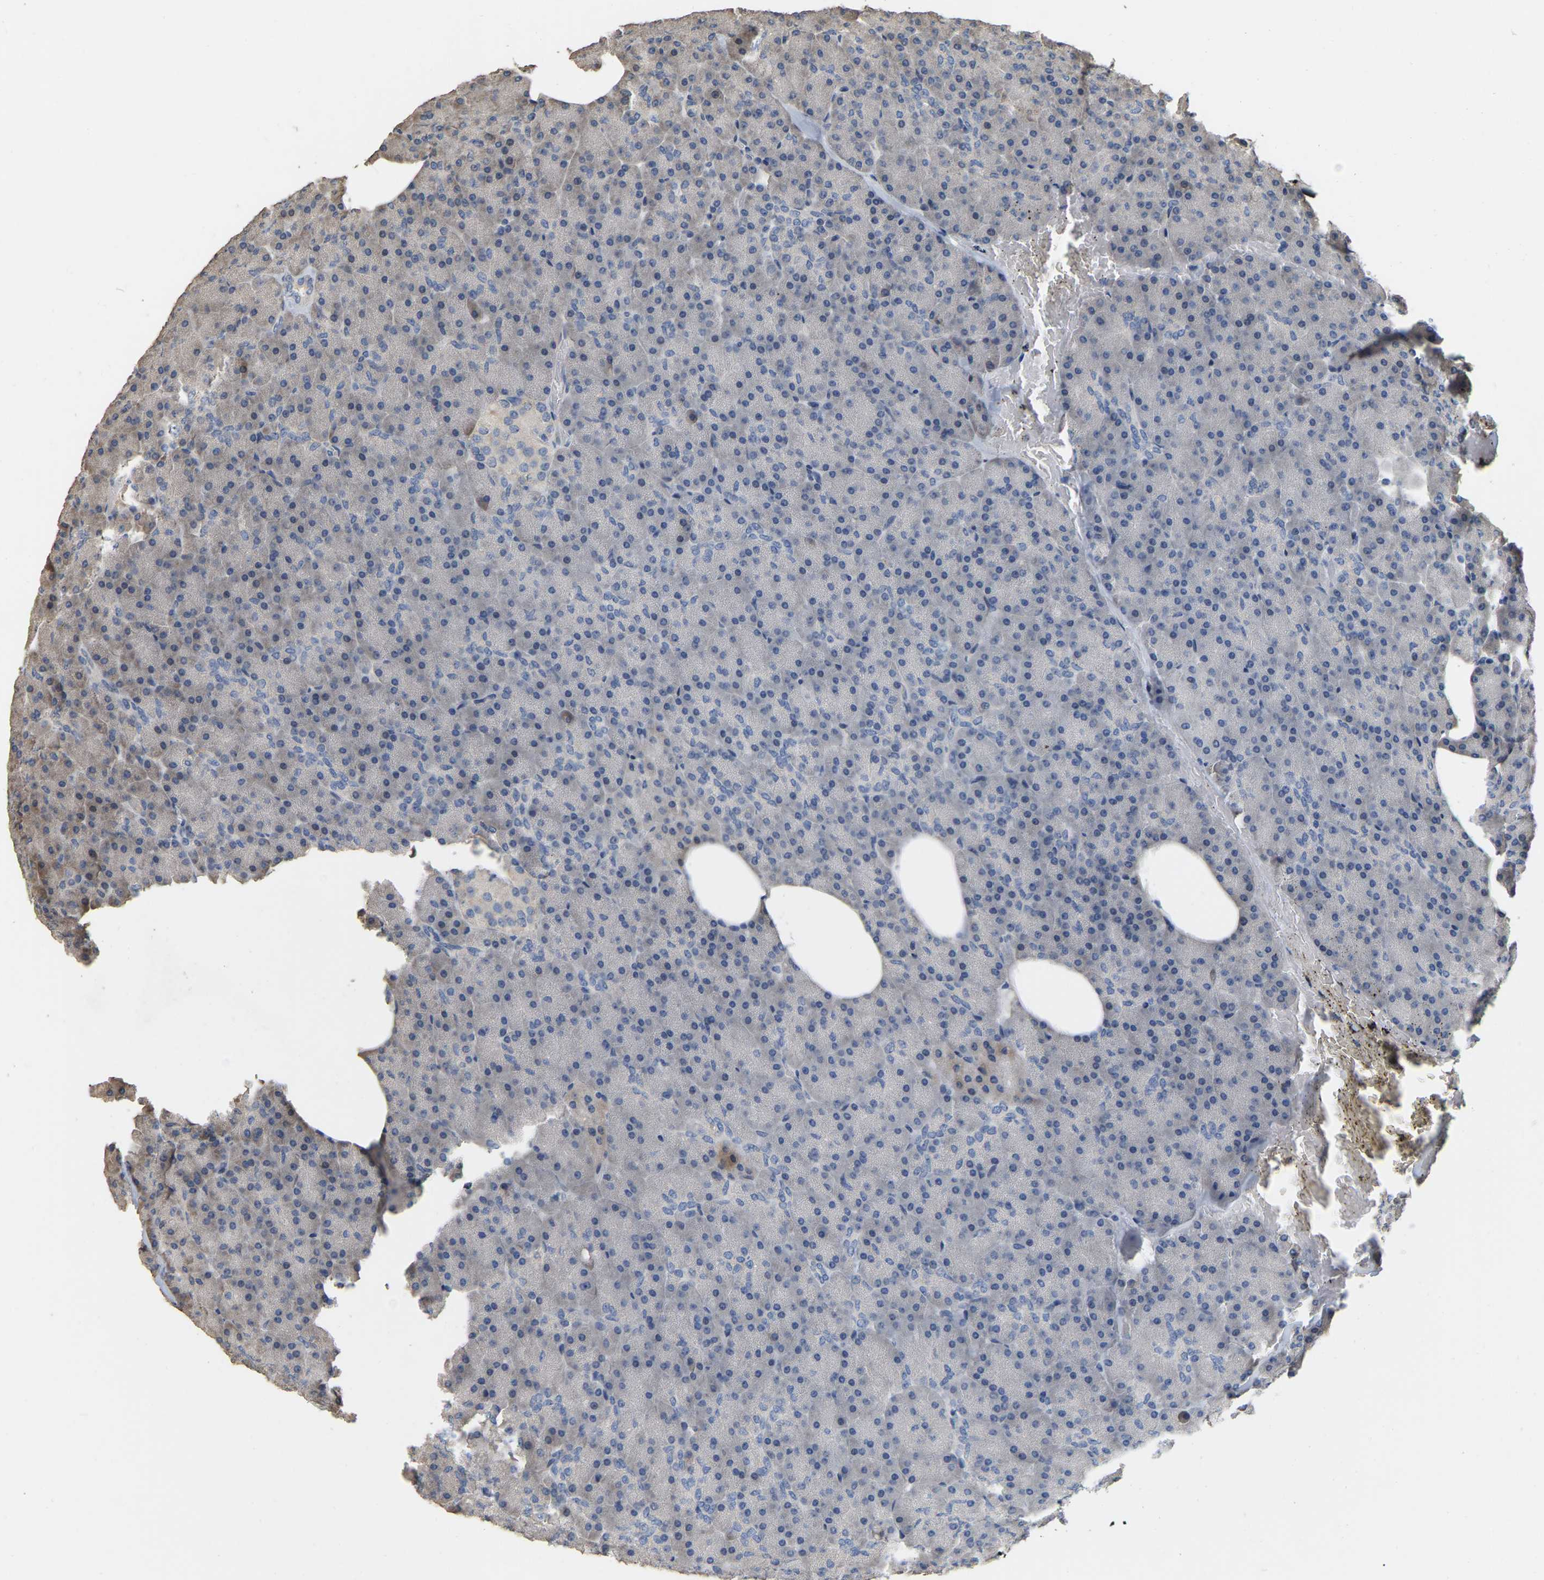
{"staining": {"intensity": "negative", "quantity": "none", "location": "none"}, "tissue": "pancreas", "cell_type": "Exocrine glandular cells", "image_type": "normal", "snomed": [{"axis": "morphology", "description": "Normal tissue, NOS"}, {"axis": "topography", "description": "Pancreas"}], "caption": "Exocrine glandular cells show no significant expression in normal pancreas.", "gene": "NCS1", "patient": {"sex": "female", "age": 35}}